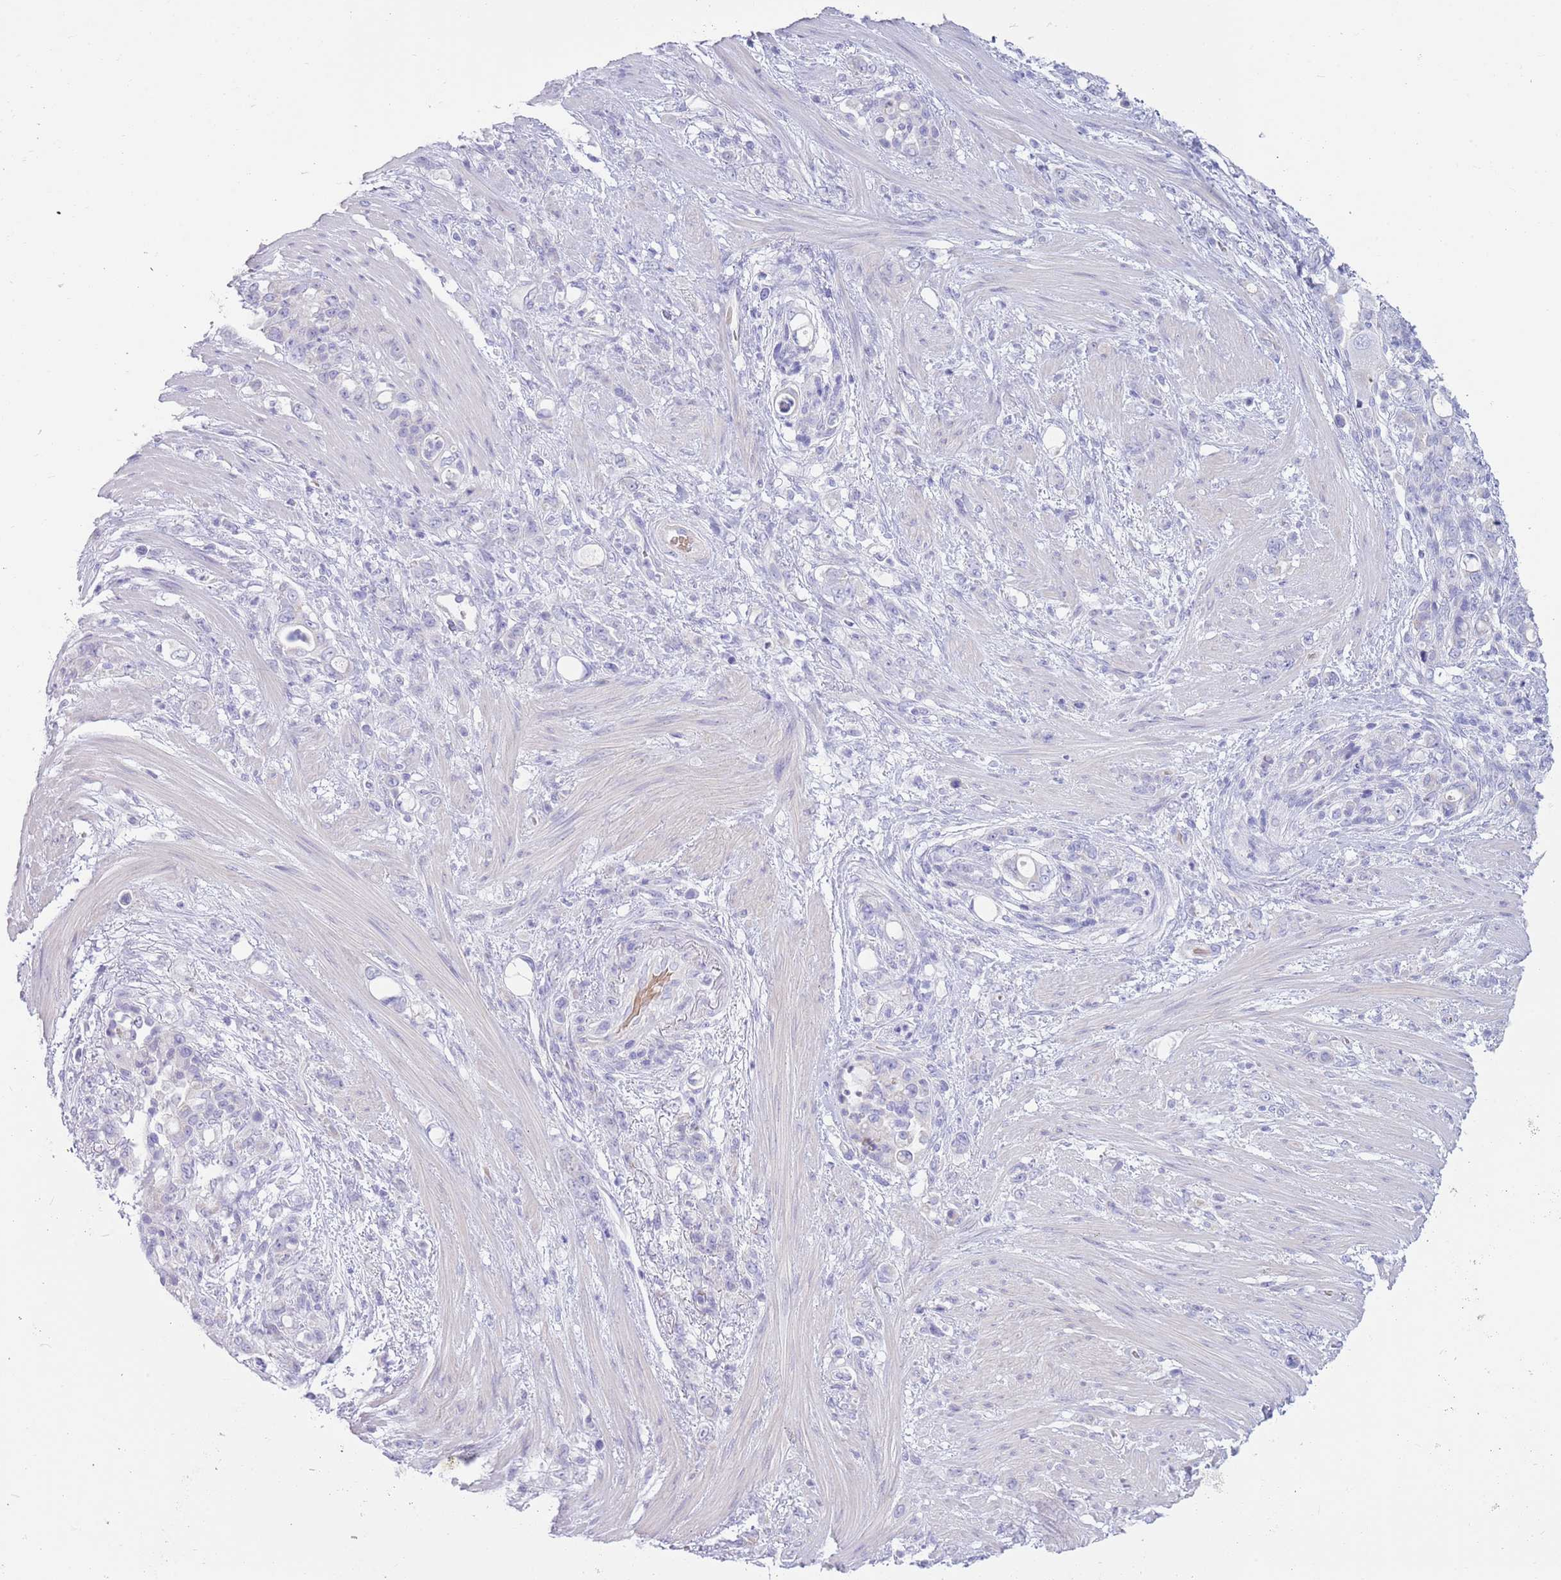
{"staining": {"intensity": "negative", "quantity": "none", "location": "none"}, "tissue": "stomach cancer", "cell_type": "Tumor cells", "image_type": "cancer", "snomed": [{"axis": "morphology", "description": "Normal tissue, NOS"}, {"axis": "morphology", "description": "Adenocarcinoma, NOS"}, {"axis": "topography", "description": "Stomach"}], "caption": "Stomach adenocarcinoma was stained to show a protein in brown. There is no significant expression in tumor cells. (Immunohistochemistry, brightfield microscopy, high magnification).", "gene": "ACR", "patient": {"sex": "female", "age": 79}}